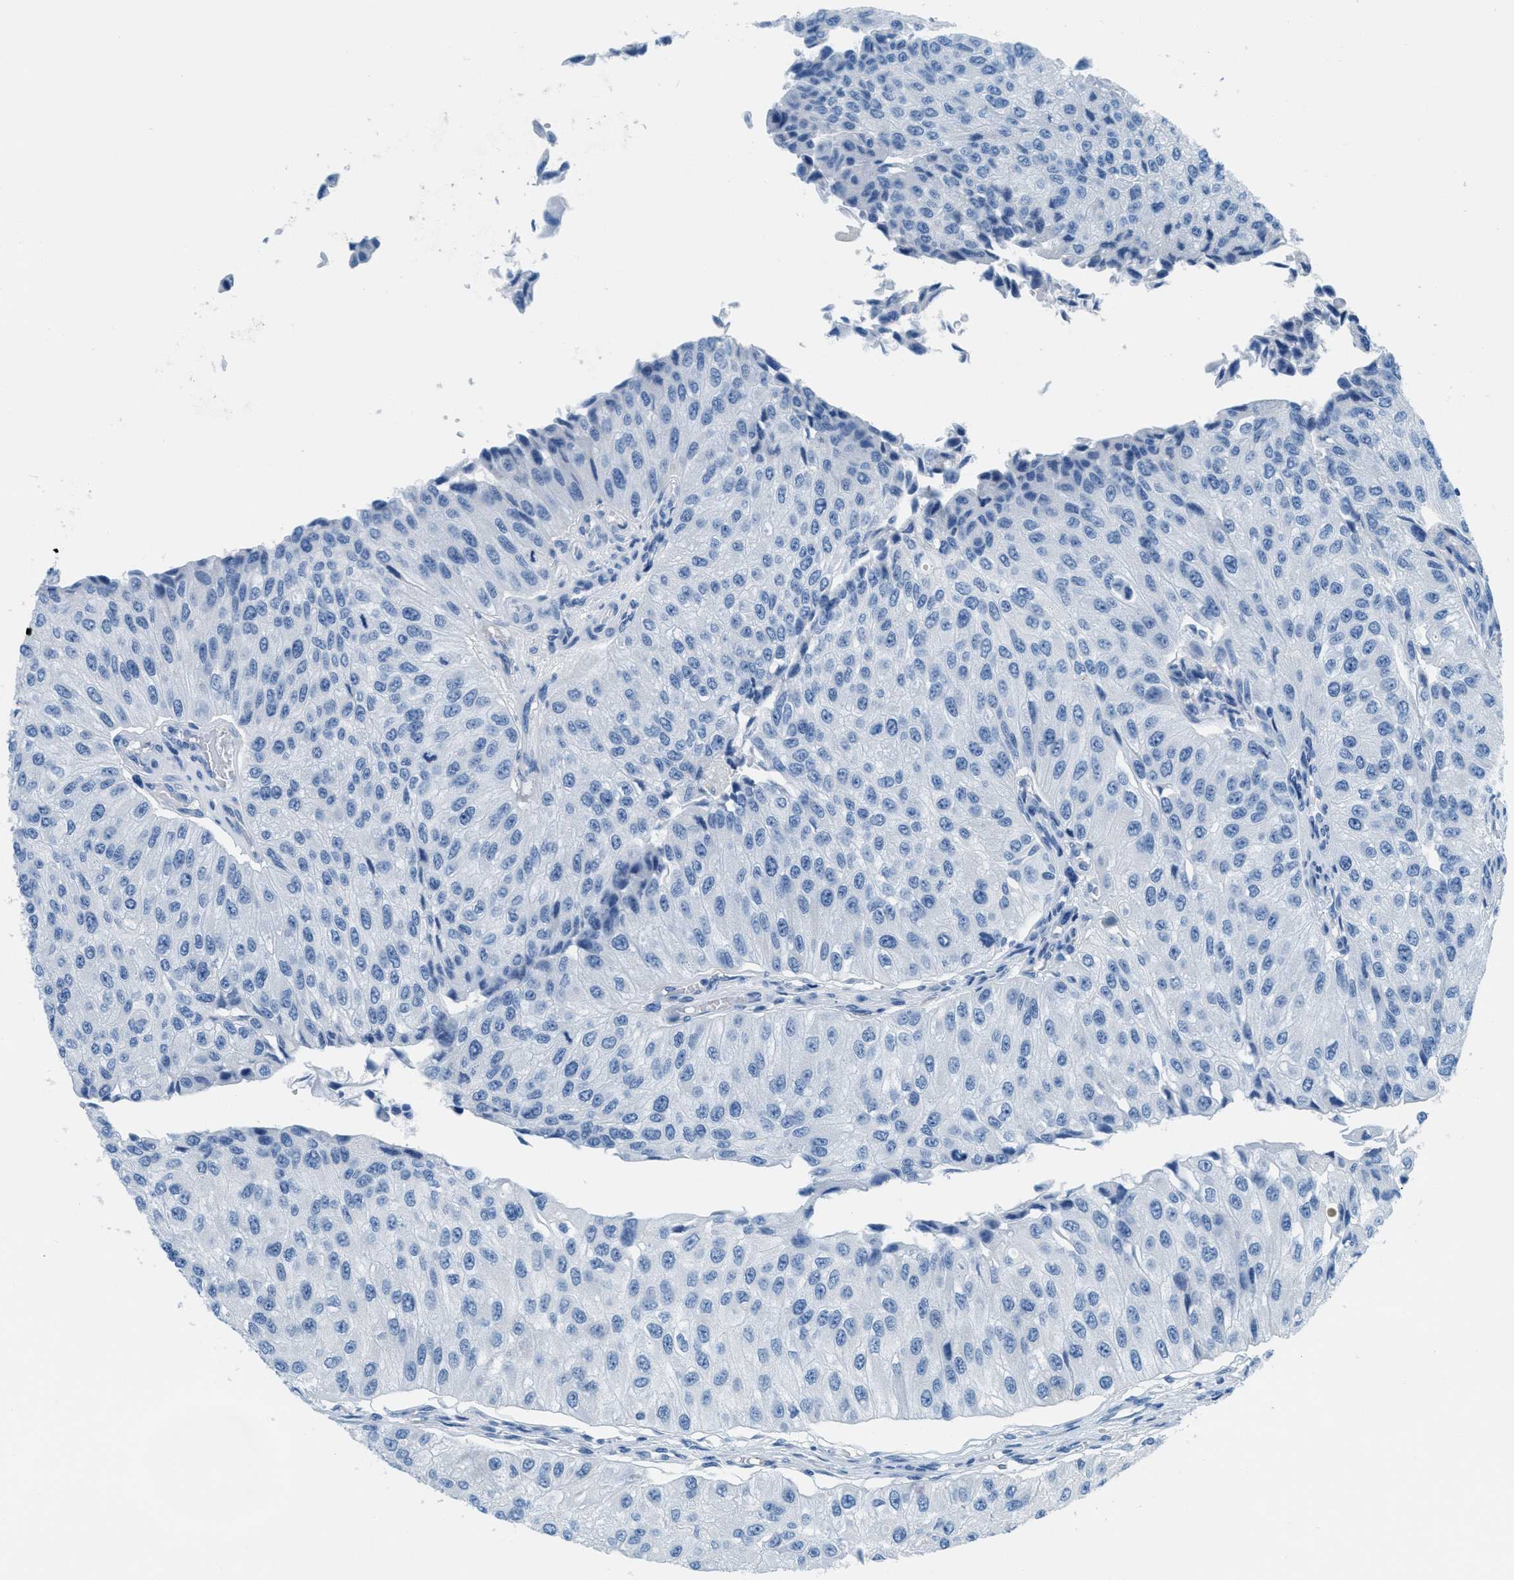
{"staining": {"intensity": "negative", "quantity": "none", "location": "none"}, "tissue": "urothelial cancer", "cell_type": "Tumor cells", "image_type": "cancer", "snomed": [{"axis": "morphology", "description": "Urothelial carcinoma, High grade"}, {"axis": "topography", "description": "Kidney"}, {"axis": "topography", "description": "Urinary bladder"}], "caption": "High magnification brightfield microscopy of urothelial cancer stained with DAB (brown) and counterstained with hematoxylin (blue): tumor cells show no significant staining. Nuclei are stained in blue.", "gene": "MGARP", "patient": {"sex": "male", "age": 77}}